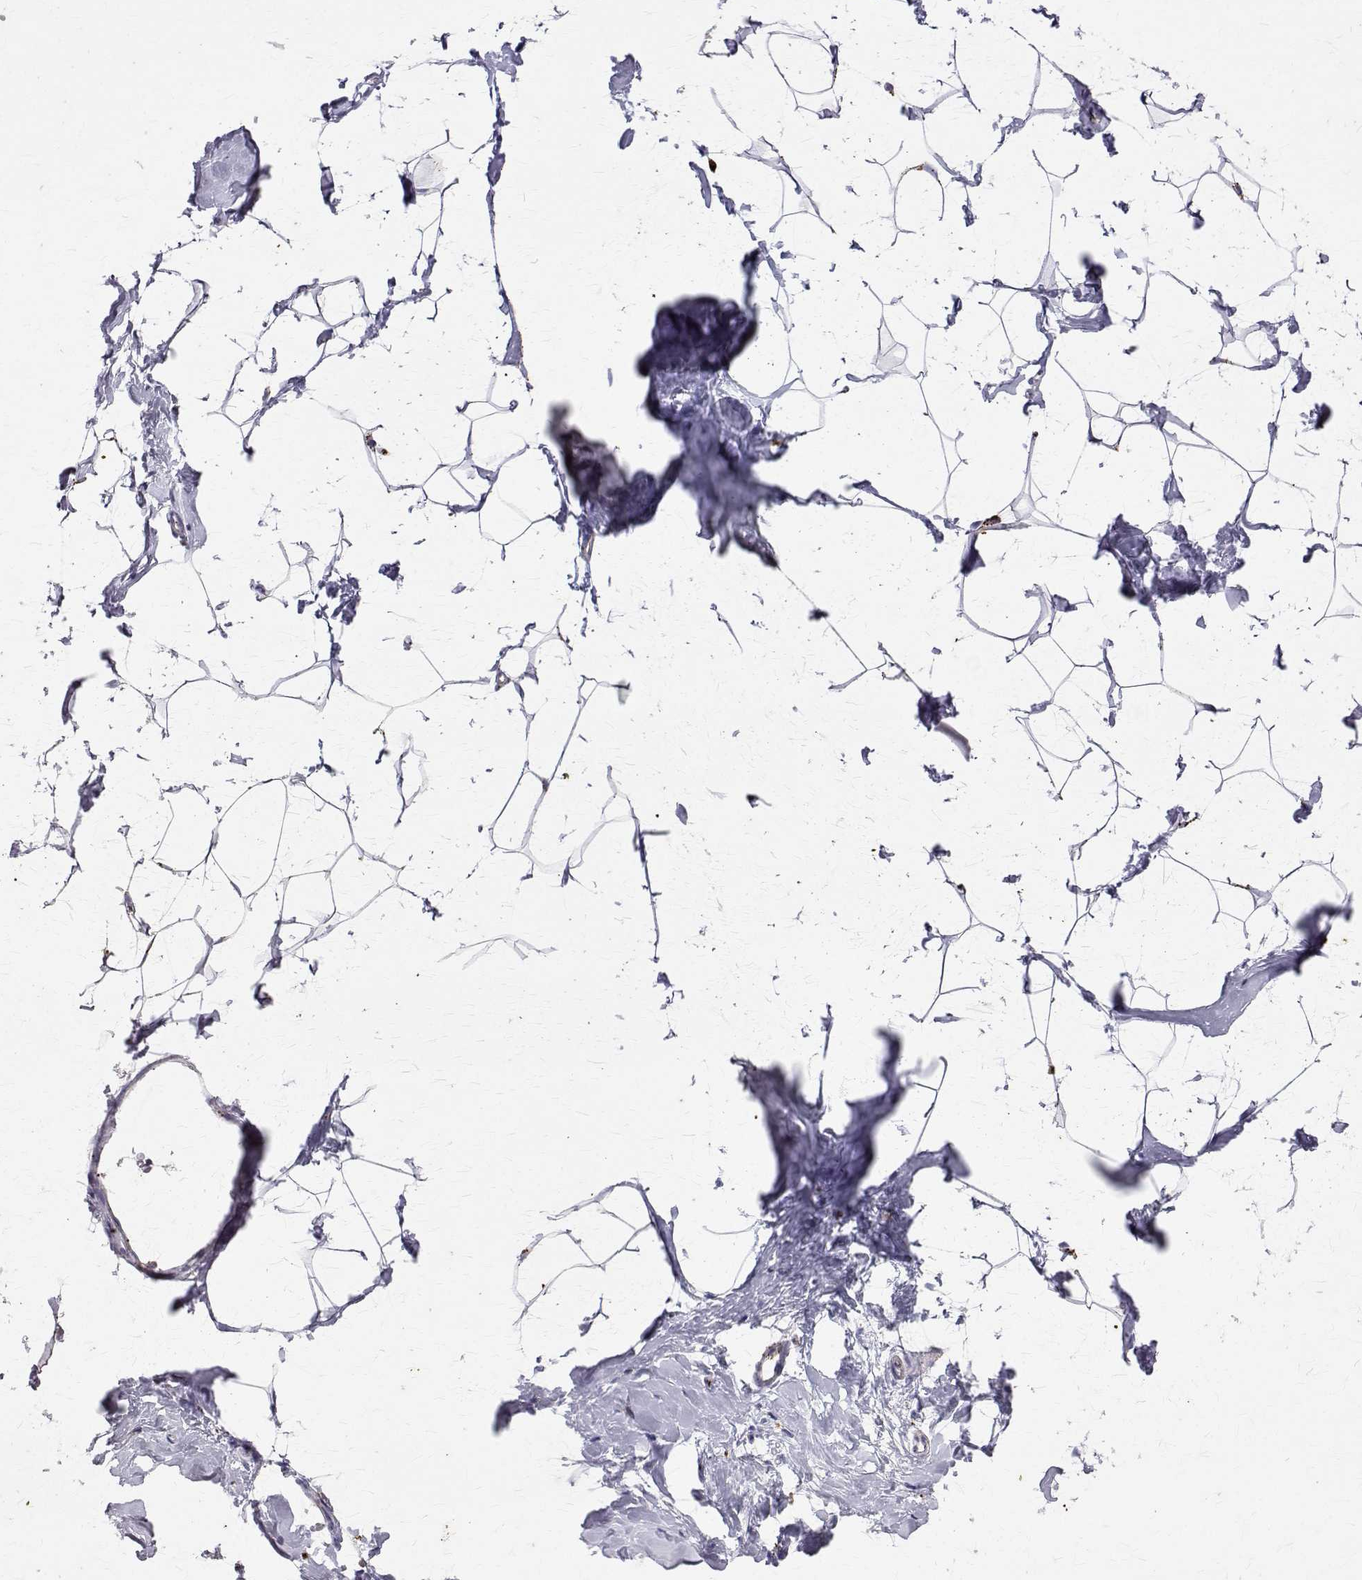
{"staining": {"intensity": "negative", "quantity": "none", "location": "none"}, "tissue": "breast", "cell_type": "Adipocytes", "image_type": "normal", "snomed": [{"axis": "morphology", "description": "Normal tissue, NOS"}, {"axis": "topography", "description": "Breast"}], "caption": "Immunohistochemistry histopathology image of unremarkable breast stained for a protein (brown), which reveals no expression in adipocytes.", "gene": "TPP1", "patient": {"sex": "female", "age": 32}}